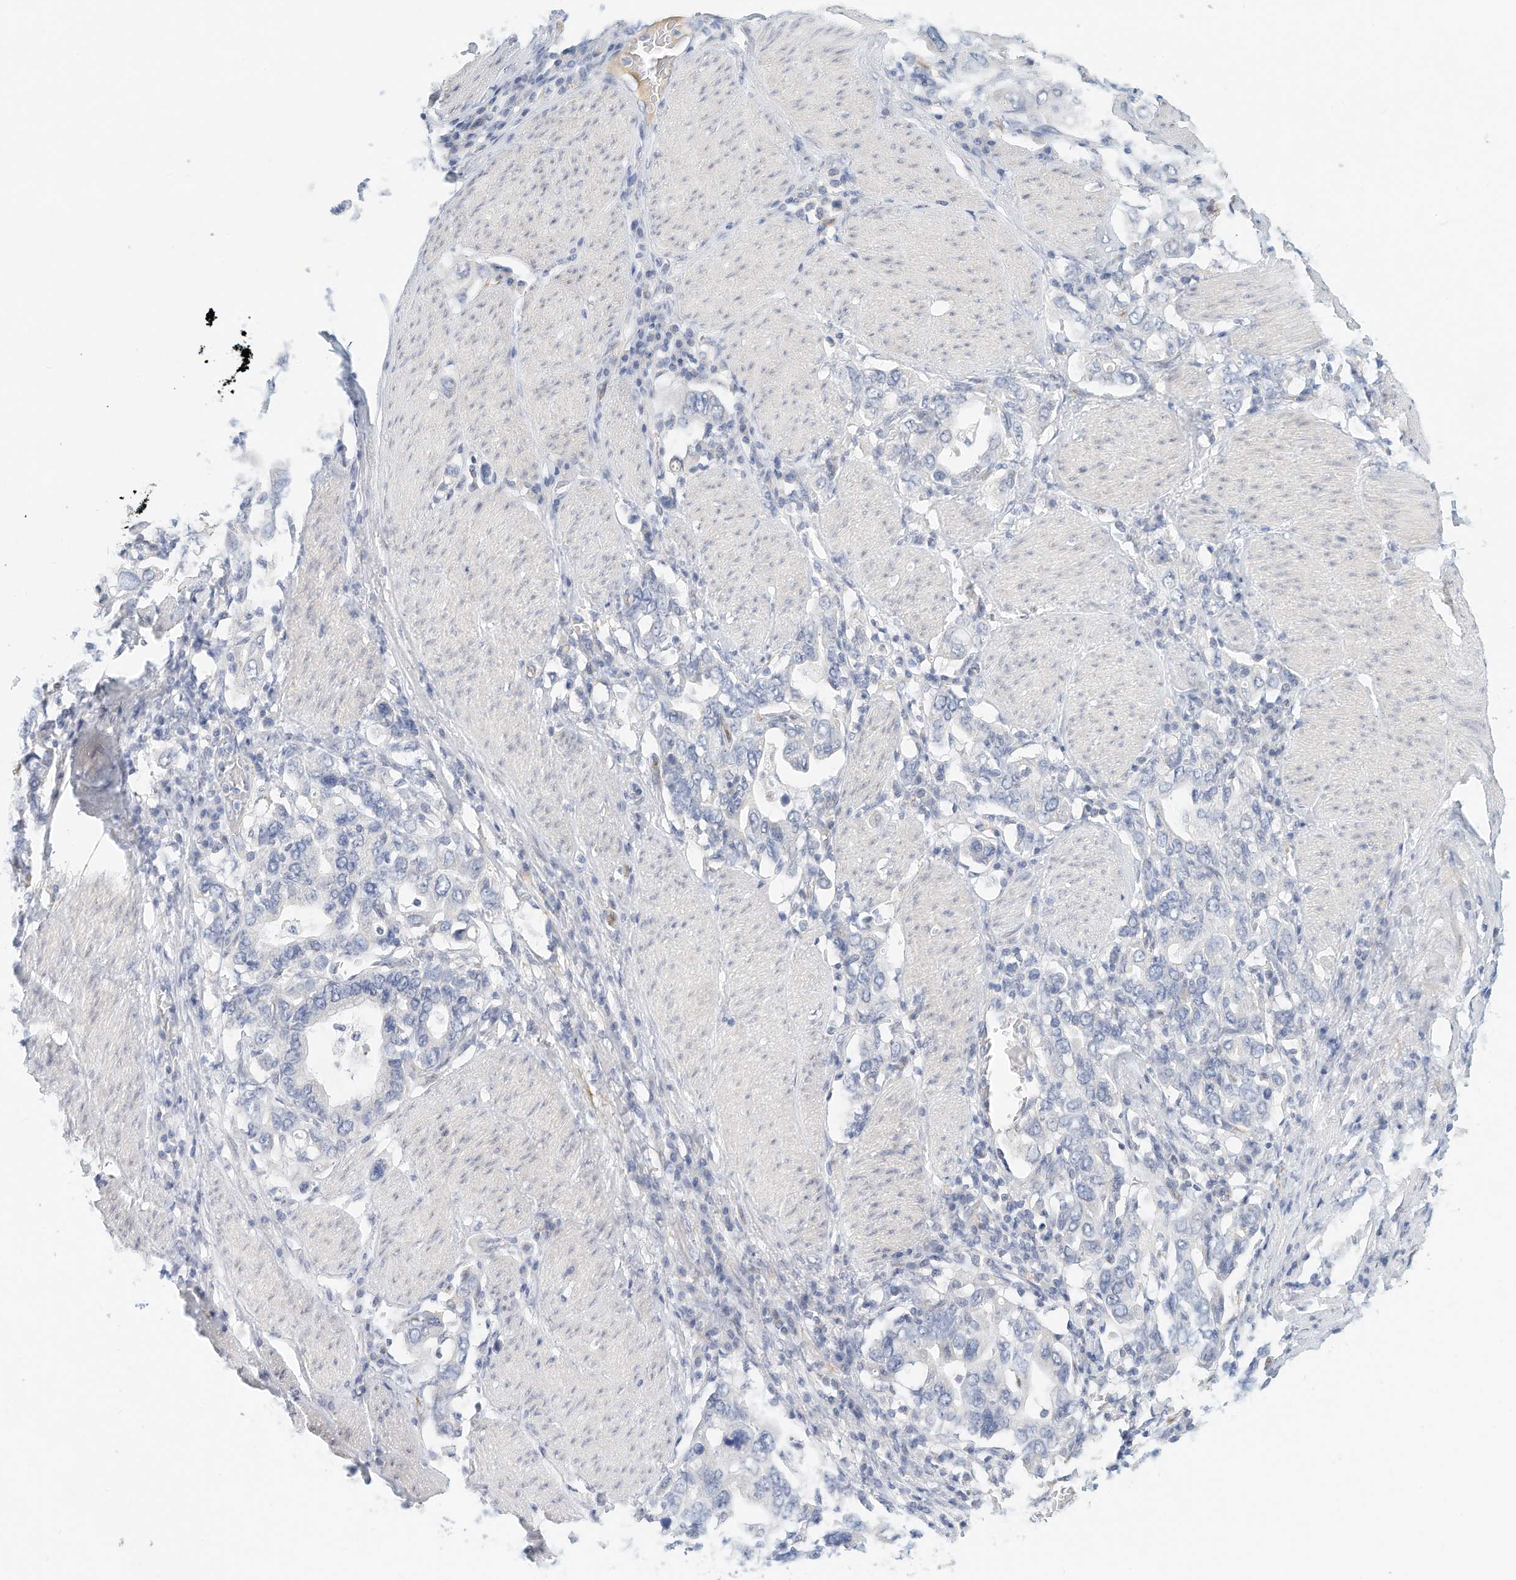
{"staining": {"intensity": "negative", "quantity": "none", "location": "none"}, "tissue": "stomach cancer", "cell_type": "Tumor cells", "image_type": "cancer", "snomed": [{"axis": "morphology", "description": "Adenocarcinoma, NOS"}, {"axis": "topography", "description": "Stomach, upper"}], "caption": "This image is of stomach cancer (adenocarcinoma) stained with immunohistochemistry (IHC) to label a protein in brown with the nuclei are counter-stained blue. There is no positivity in tumor cells.", "gene": "ARHGAP28", "patient": {"sex": "male", "age": 62}}